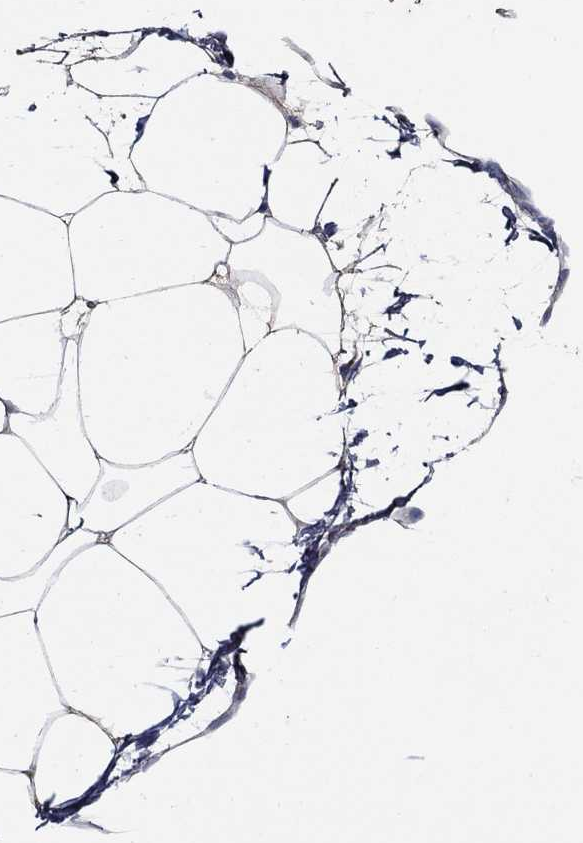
{"staining": {"intensity": "negative", "quantity": "none", "location": "none"}, "tissue": "adipose tissue", "cell_type": "Adipocytes", "image_type": "normal", "snomed": [{"axis": "morphology", "description": "Normal tissue, NOS"}, {"axis": "topography", "description": "Adipose tissue"}], "caption": "A high-resolution photomicrograph shows immunohistochemistry staining of normal adipose tissue, which displays no significant positivity in adipocytes.", "gene": "TGFBI", "patient": {"sex": "male", "age": 57}}